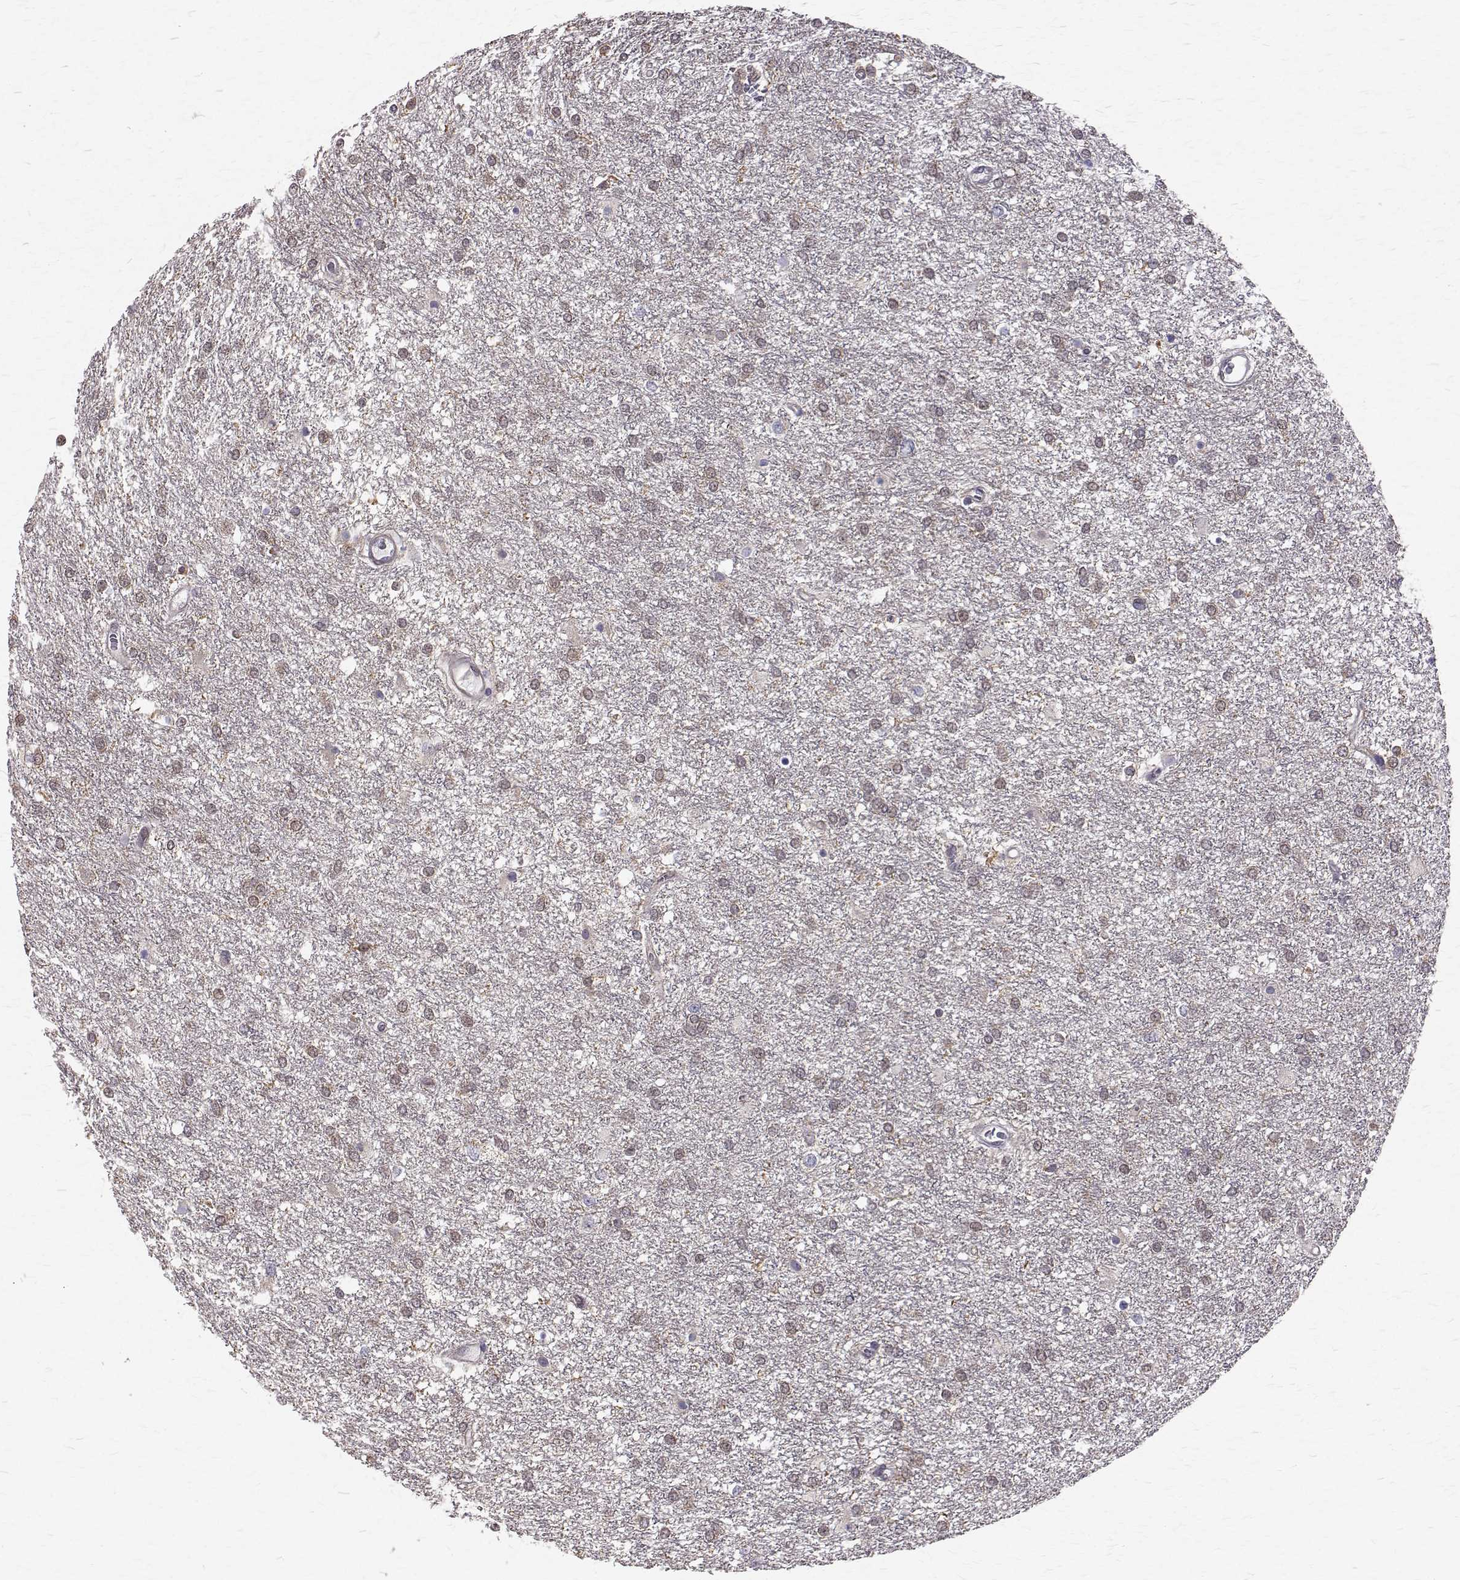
{"staining": {"intensity": "weak", "quantity": "<25%", "location": "nuclear"}, "tissue": "glioma", "cell_type": "Tumor cells", "image_type": "cancer", "snomed": [{"axis": "morphology", "description": "Glioma, malignant, High grade"}, {"axis": "topography", "description": "Brain"}], "caption": "Immunohistochemical staining of glioma displays no significant staining in tumor cells.", "gene": "CCDC89", "patient": {"sex": "female", "age": 61}}